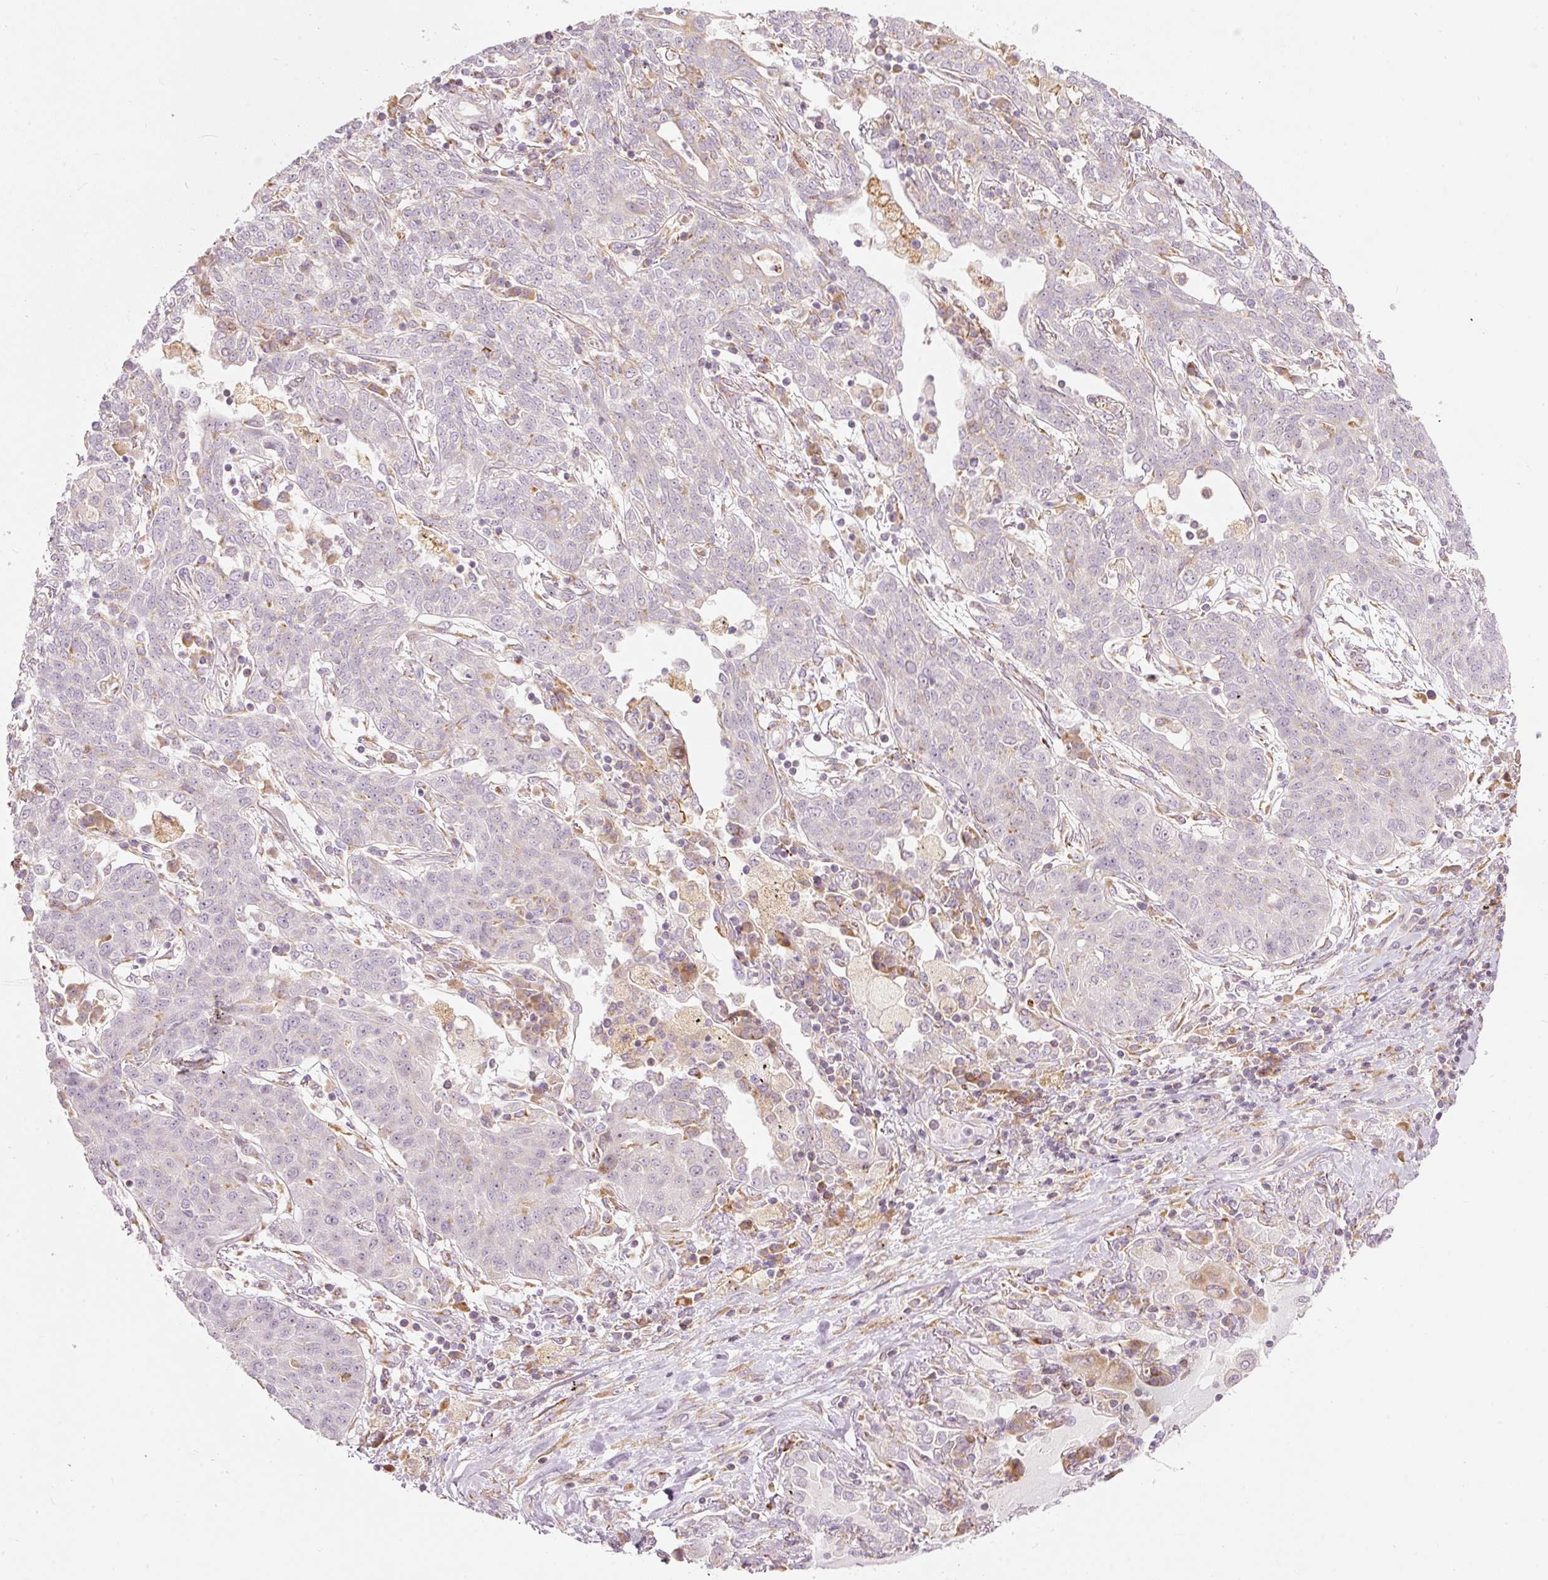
{"staining": {"intensity": "negative", "quantity": "none", "location": "none"}, "tissue": "lung cancer", "cell_type": "Tumor cells", "image_type": "cancer", "snomed": [{"axis": "morphology", "description": "Squamous cell carcinoma, NOS"}, {"axis": "topography", "description": "Lung"}], "caption": "Immunohistochemistry of human squamous cell carcinoma (lung) displays no staining in tumor cells.", "gene": "SNAPC5", "patient": {"sex": "female", "age": 70}}